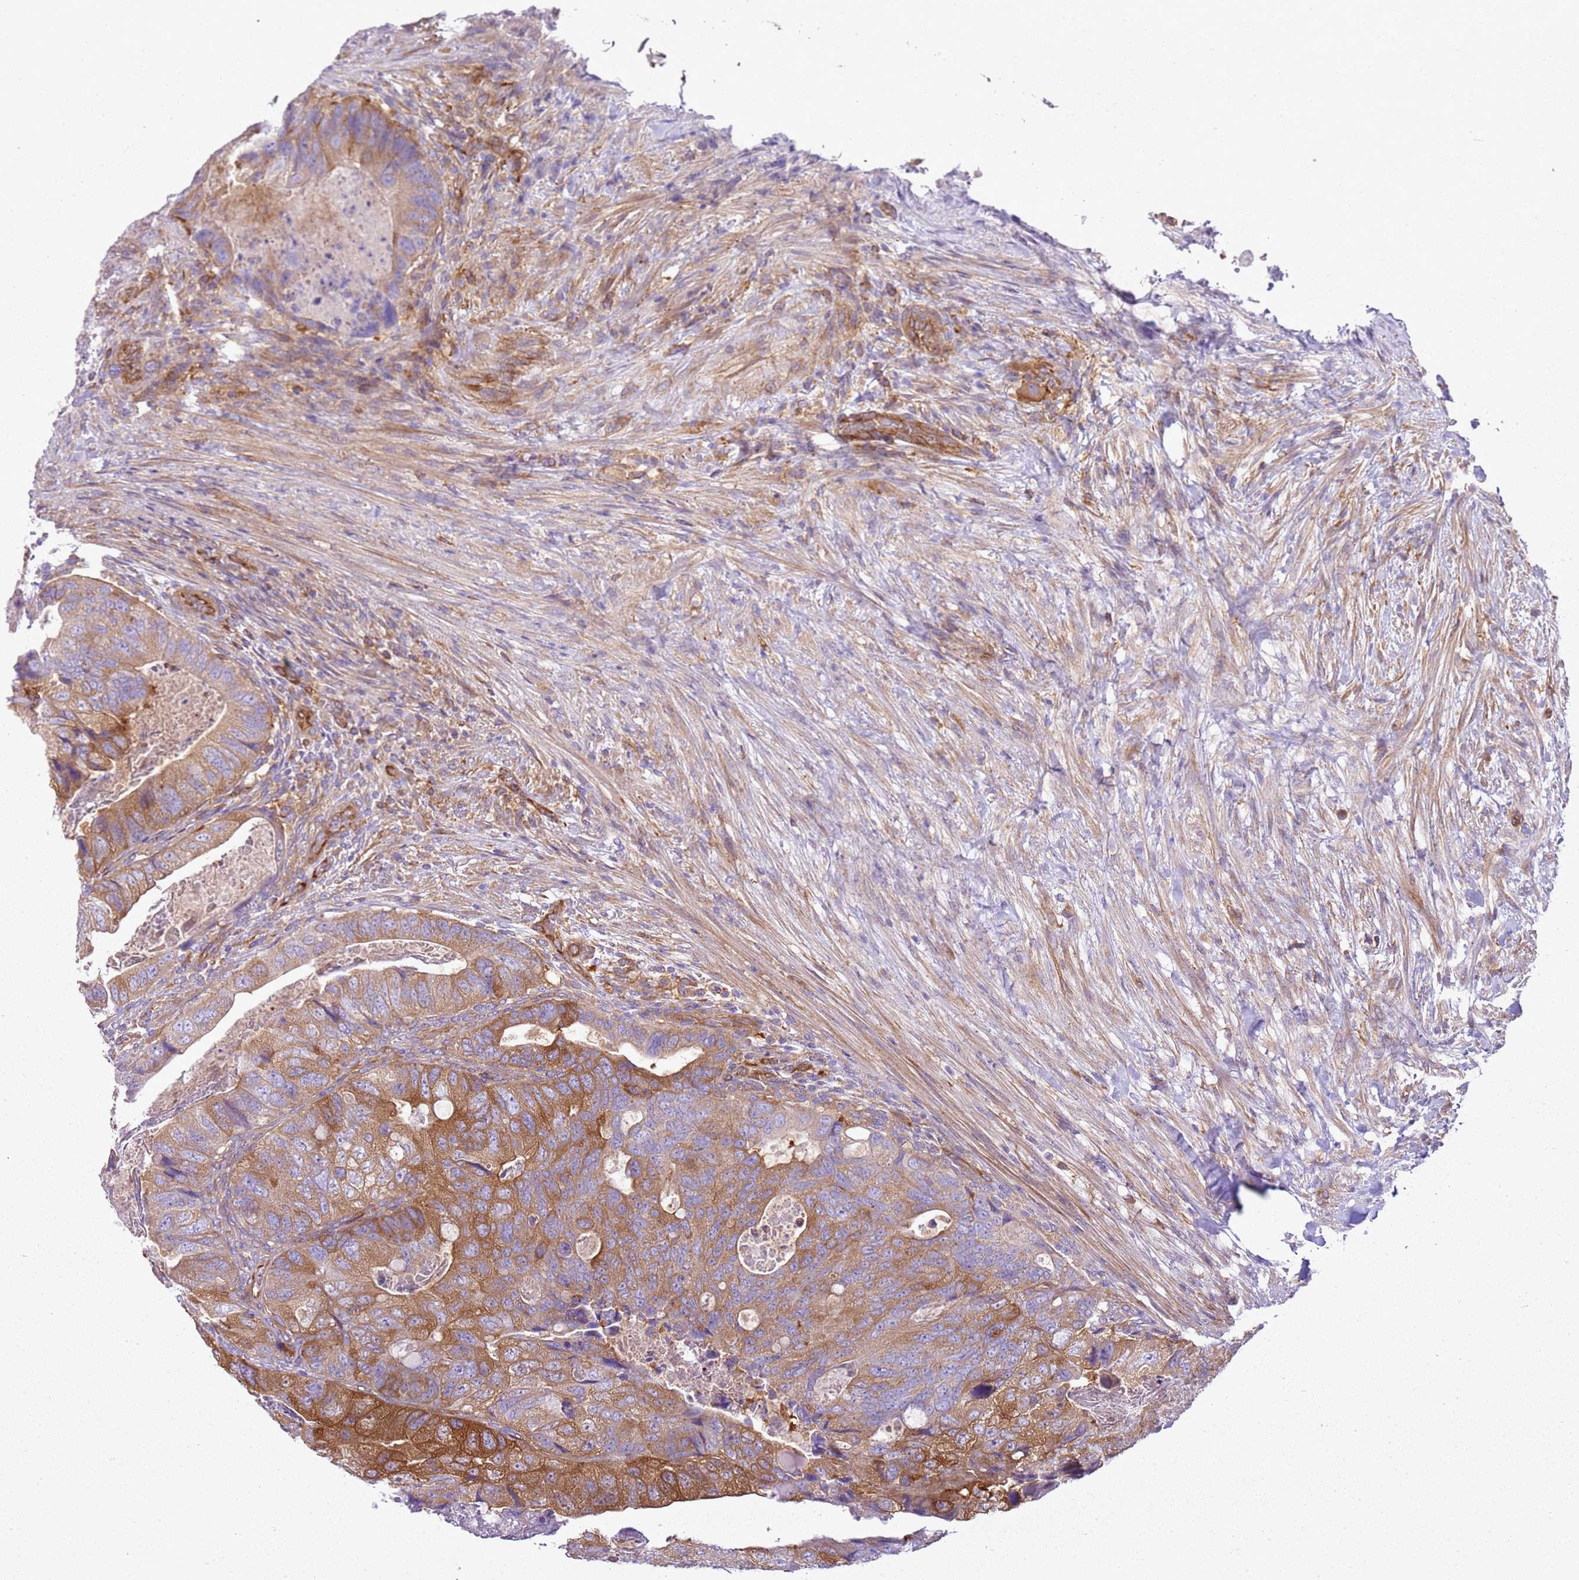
{"staining": {"intensity": "moderate", "quantity": ">75%", "location": "cytoplasmic/membranous"}, "tissue": "colorectal cancer", "cell_type": "Tumor cells", "image_type": "cancer", "snomed": [{"axis": "morphology", "description": "Adenocarcinoma, NOS"}, {"axis": "topography", "description": "Rectum"}], "caption": "Immunohistochemistry (IHC) staining of colorectal cancer, which displays medium levels of moderate cytoplasmic/membranous staining in approximately >75% of tumor cells indicating moderate cytoplasmic/membranous protein staining. The staining was performed using DAB (brown) for protein detection and nuclei were counterstained in hematoxylin (blue).", "gene": "SNX21", "patient": {"sex": "male", "age": 63}}